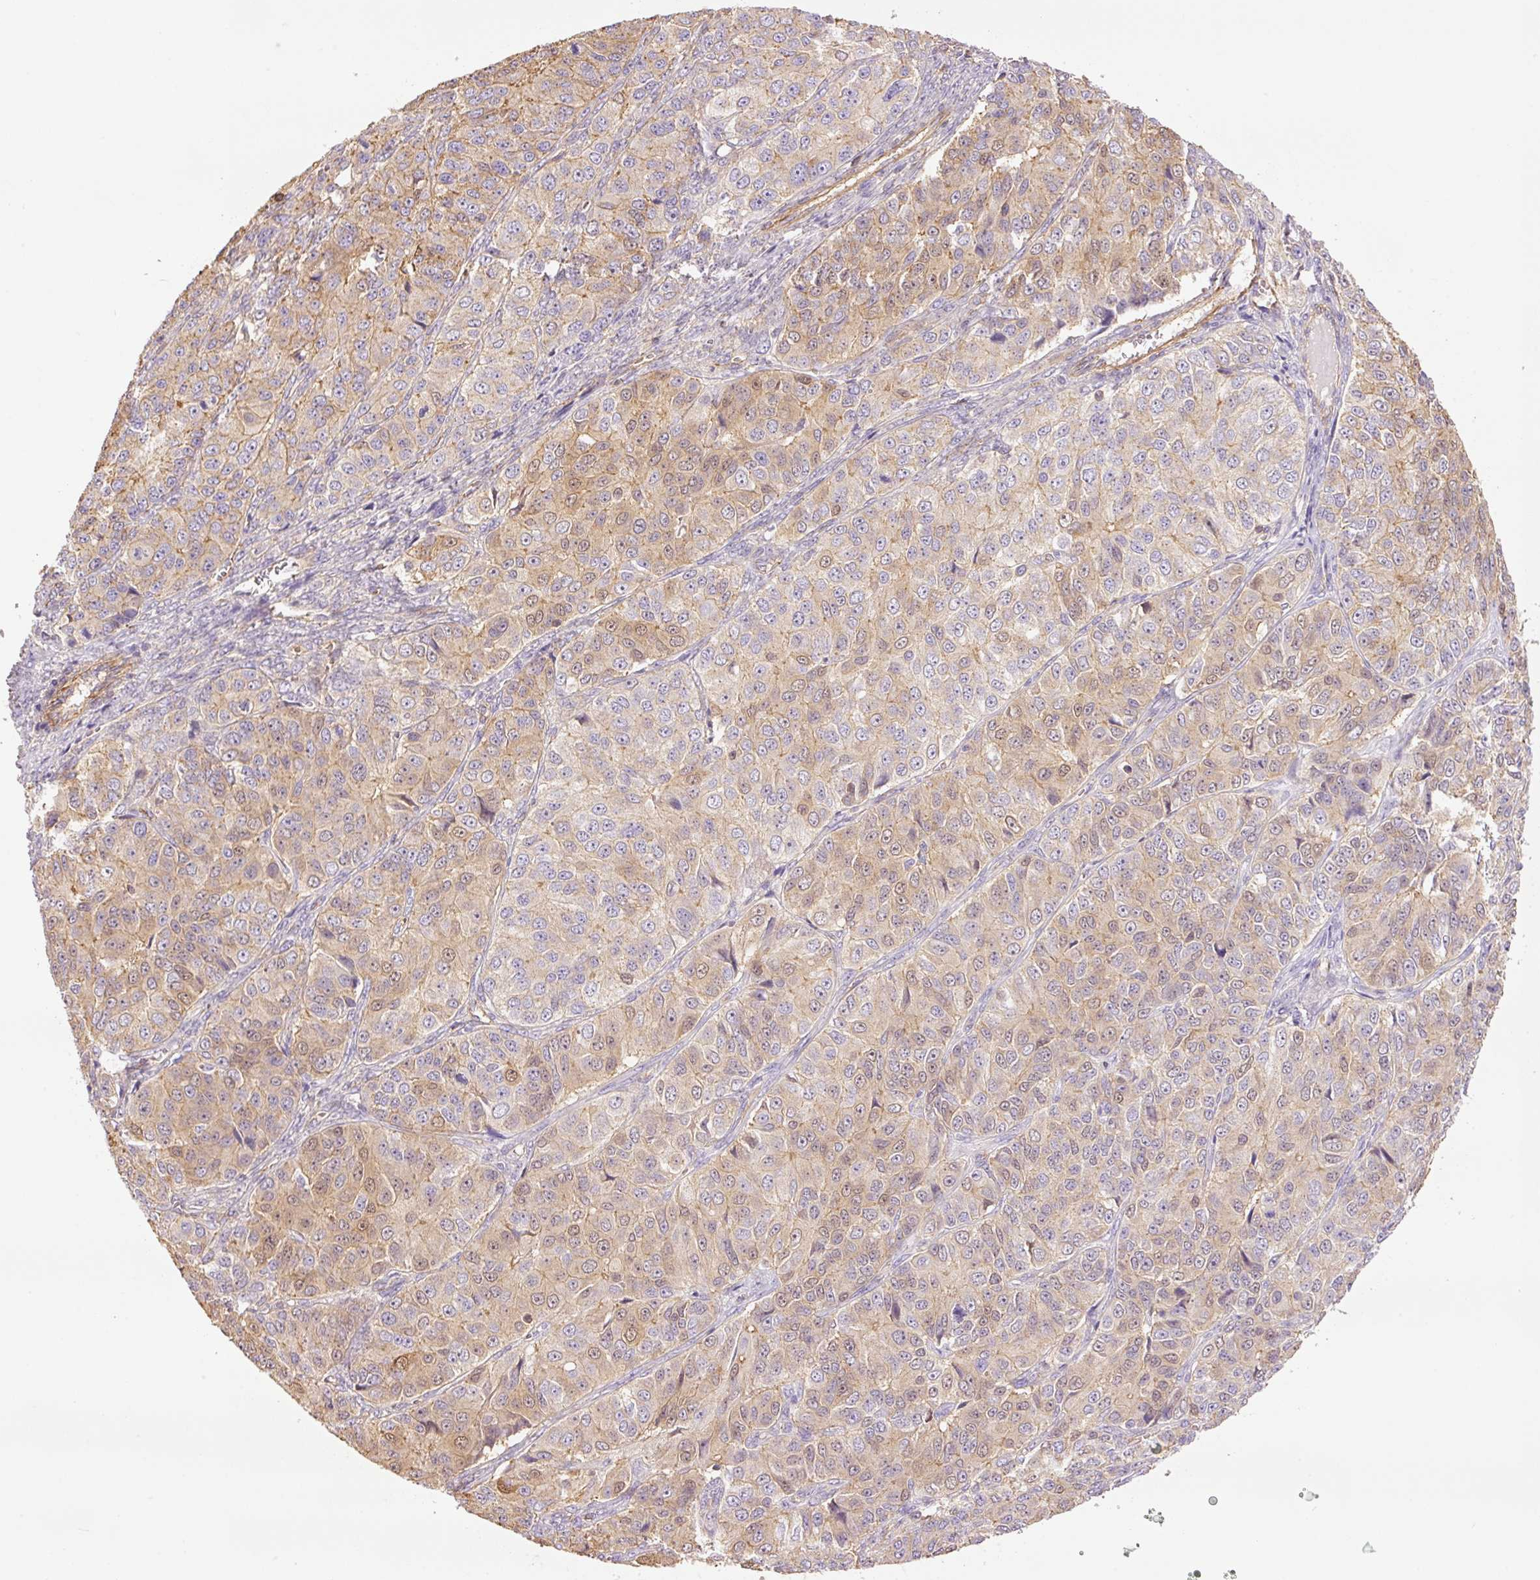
{"staining": {"intensity": "moderate", "quantity": "<25%", "location": "cytoplasmic/membranous,nuclear"}, "tissue": "ovarian cancer", "cell_type": "Tumor cells", "image_type": "cancer", "snomed": [{"axis": "morphology", "description": "Carcinoma, endometroid"}, {"axis": "topography", "description": "Ovary"}], "caption": "Immunohistochemistry (IHC) (DAB (3,3'-diaminobenzidine)) staining of endometroid carcinoma (ovarian) reveals moderate cytoplasmic/membranous and nuclear protein staining in approximately <25% of tumor cells.", "gene": "PPP1R1B", "patient": {"sex": "female", "age": 51}}